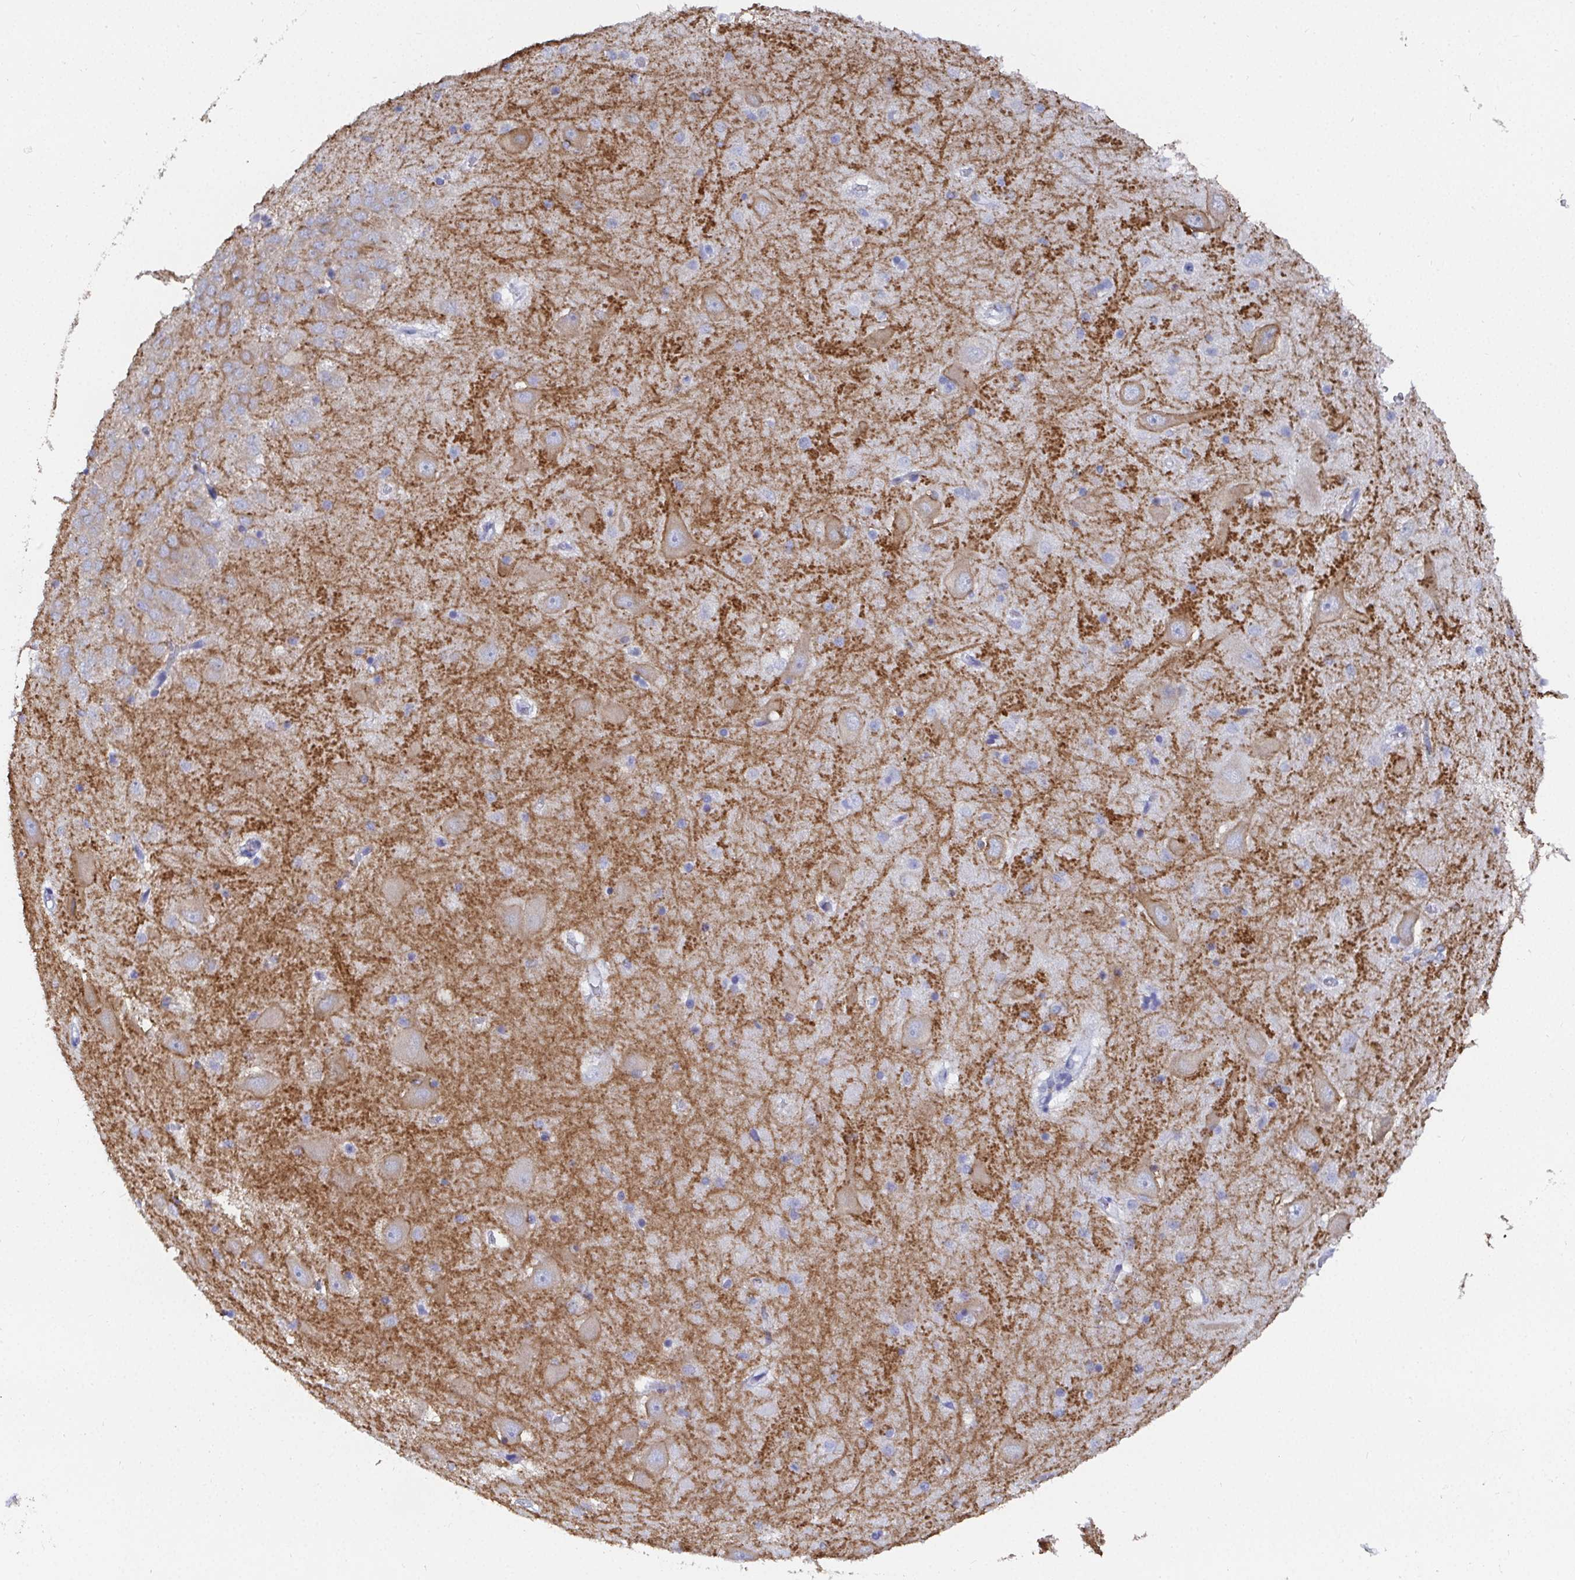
{"staining": {"intensity": "negative", "quantity": "none", "location": "none"}, "tissue": "hippocampus", "cell_type": "Glial cells", "image_type": "normal", "snomed": [{"axis": "morphology", "description": "Normal tissue, NOS"}, {"axis": "topography", "description": "Hippocampus"}], "caption": "DAB immunohistochemical staining of normal hippocampus reveals no significant expression in glial cells. (DAB IHC visualized using brightfield microscopy, high magnification).", "gene": "GRIA1", "patient": {"sex": "male", "age": 58}}